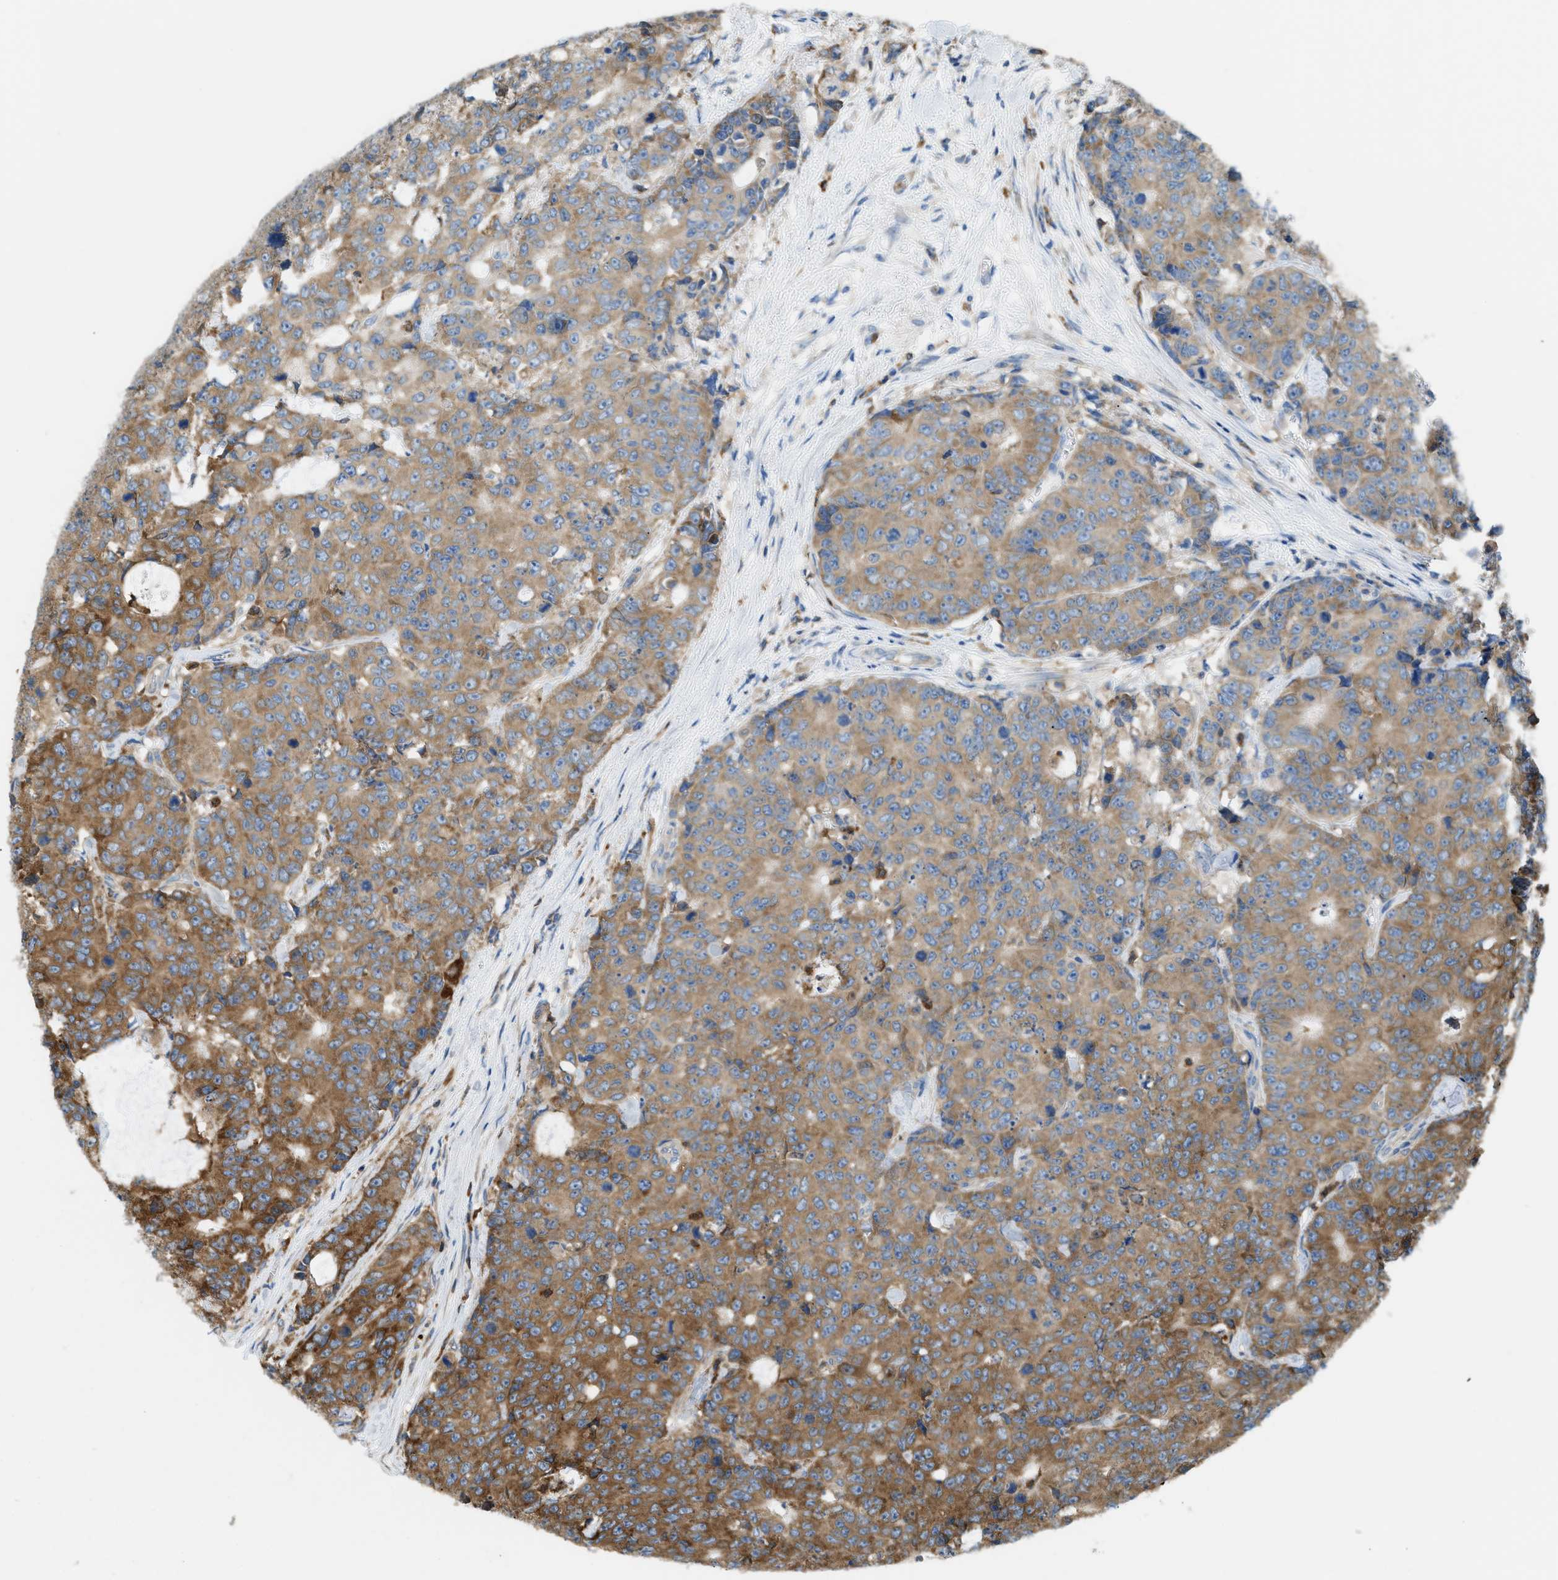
{"staining": {"intensity": "moderate", "quantity": ">75%", "location": "cytoplasmic/membranous"}, "tissue": "colorectal cancer", "cell_type": "Tumor cells", "image_type": "cancer", "snomed": [{"axis": "morphology", "description": "Adenocarcinoma, NOS"}, {"axis": "topography", "description": "Colon"}], "caption": "Colorectal cancer was stained to show a protein in brown. There is medium levels of moderate cytoplasmic/membranous staining in about >75% of tumor cells.", "gene": "GPAT4", "patient": {"sex": "female", "age": 86}}